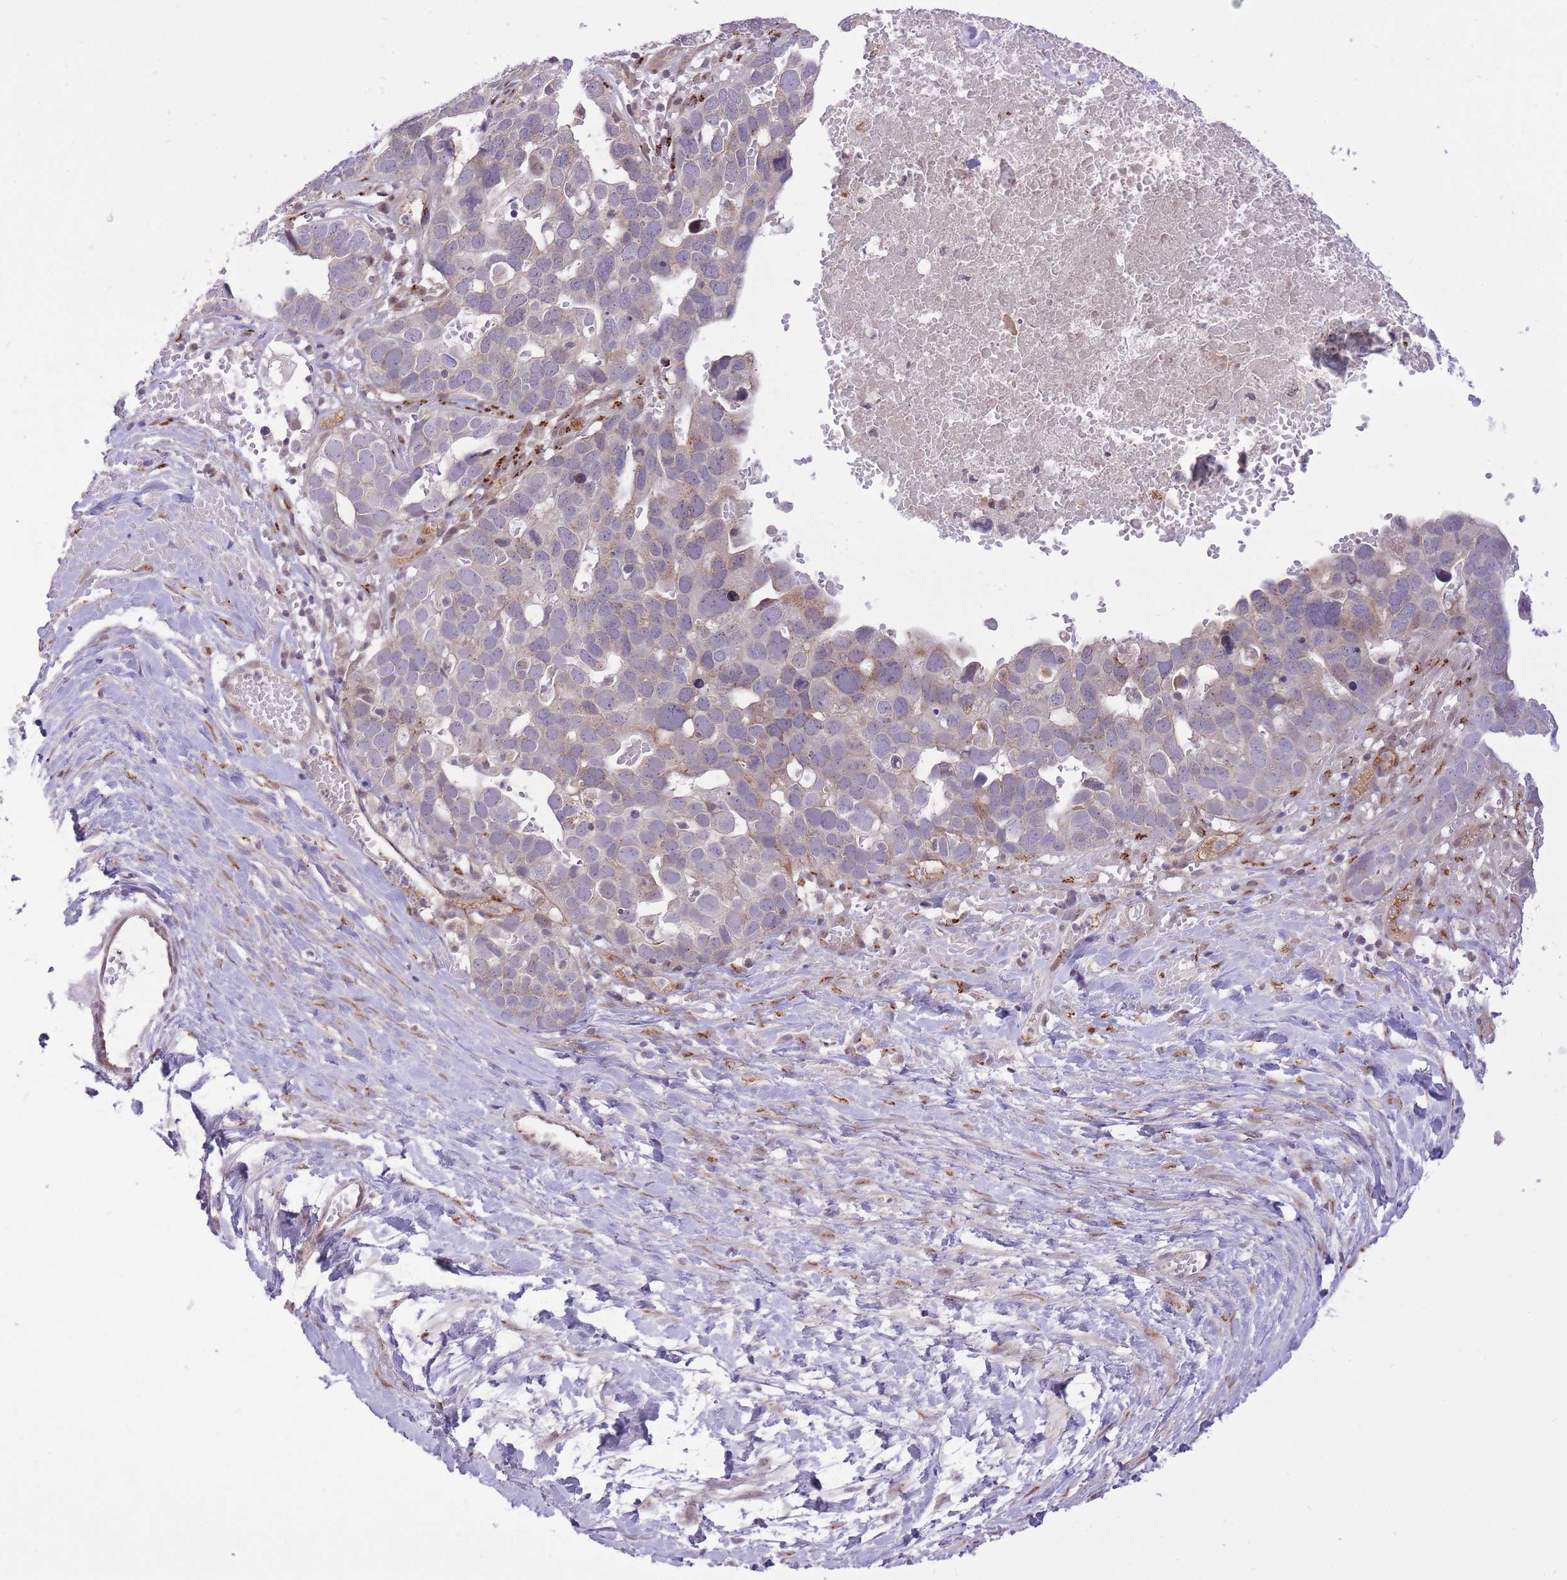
{"staining": {"intensity": "negative", "quantity": "none", "location": "none"}, "tissue": "ovarian cancer", "cell_type": "Tumor cells", "image_type": "cancer", "snomed": [{"axis": "morphology", "description": "Cystadenocarcinoma, serous, NOS"}, {"axis": "topography", "description": "Ovary"}], "caption": "Immunohistochemistry of ovarian cancer (serous cystadenocarcinoma) shows no positivity in tumor cells. (DAB (3,3'-diaminobenzidine) immunohistochemistry (IHC) with hematoxylin counter stain).", "gene": "ZBED5", "patient": {"sex": "female", "age": 54}}